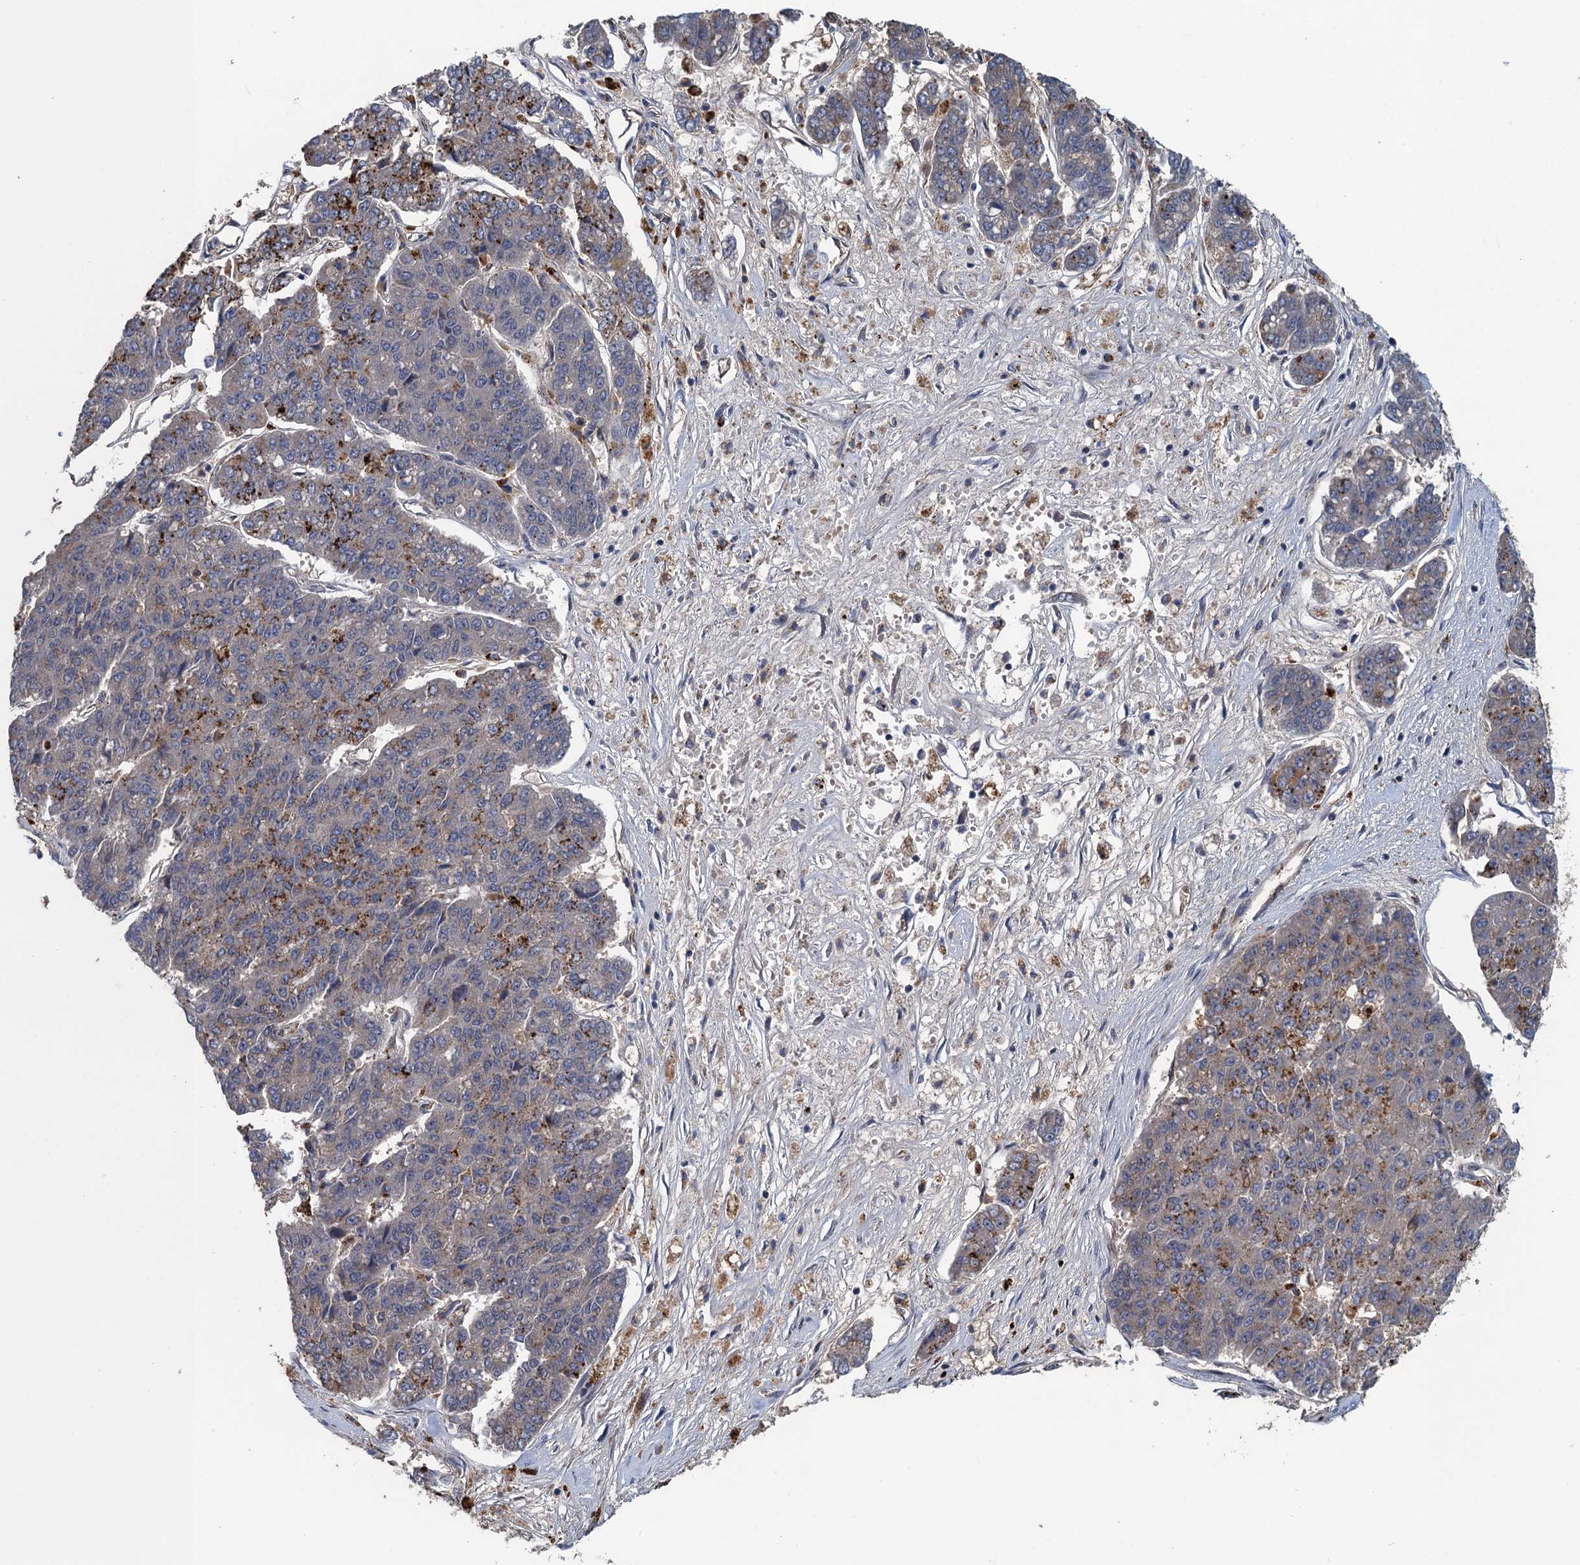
{"staining": {"intensity": "negative", "quantity": "none", "location": "none"}, "tissue": "pancreatic cancer", "cell_type": "Tumor cells", "image_type": "cancer", "snomed": [{"axis": "morphology", "description": "Adenocarcinoma, NOS"}, {"axis": "topography", "description": "Pancreas"}], "caption": "The photomicrograph displays no staining of tumor cells in pancreatic cancer (adenocarcinoma). Brightfield microscopy of immunohistochemistry stained with DAB (brown) and hematoxylin (blue), captured at high magnification.", "gene": "KBTBD8", "patient": {"sex": "male", "age": 50}}